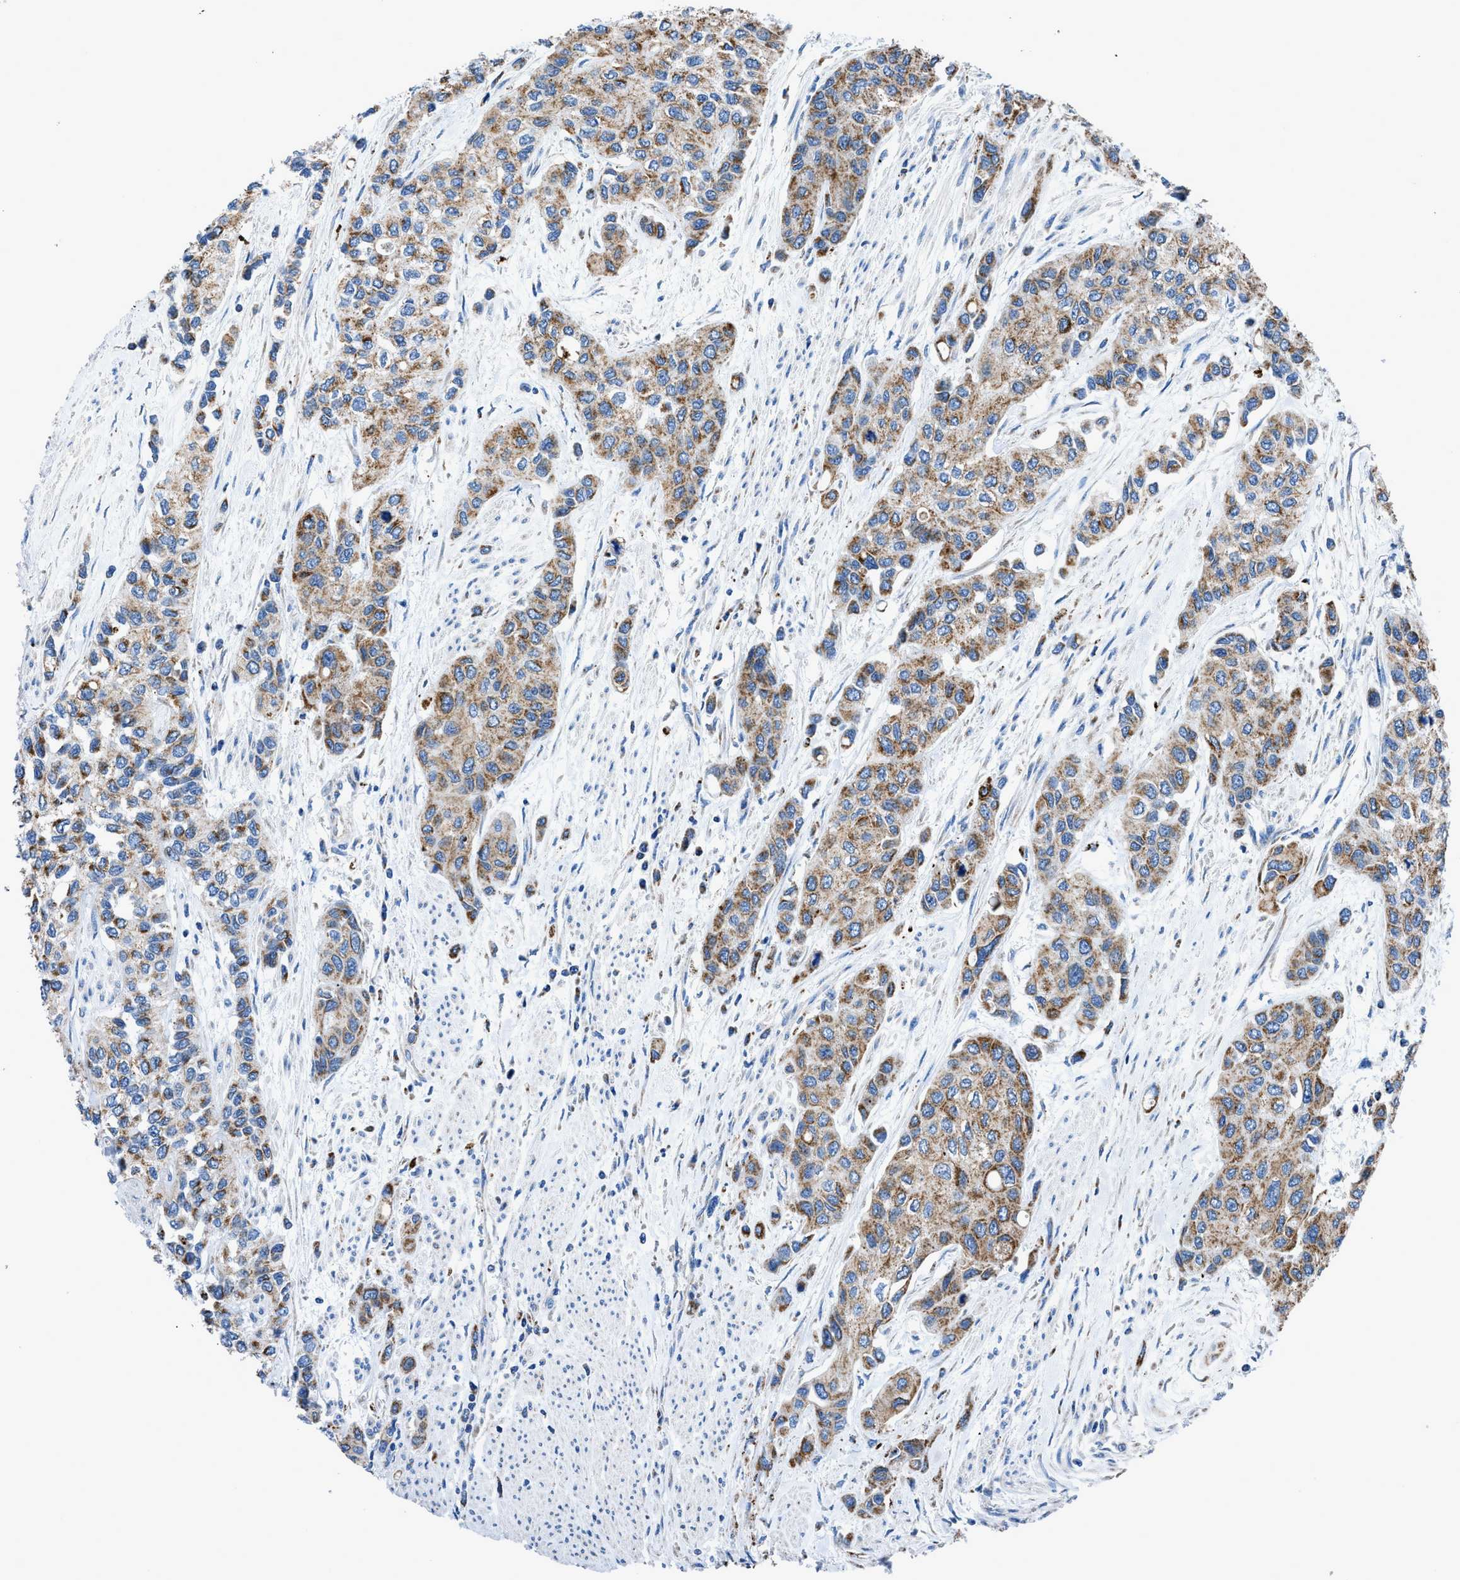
{"staining": {"intensity": "moderate", "quantity": ">75%", "location": "cytoplasmic/membranous"}, "tissue": "urothelial cancer", "cell_type": "Tumor cells", "image_type": "cancer", "snomed": [{"axis": "morphology", "description": "Urothelial carcinoma, High grade"}, {"axis": "topography", "description": "Urinary bladder"}], "caption": "The histopathology image displays immunohistochemical staining of urothelial cancer. There is moderate cytoplasmic/membranous expression is appreciated in approximately >75% of tumor cells. (Stains: DAB in brown, nuclei in blue, Microscopy: brightfield microscopy at high magnification).", "gene": "ZDHHC3", "patient": {"sex": "female", "age": 56}}